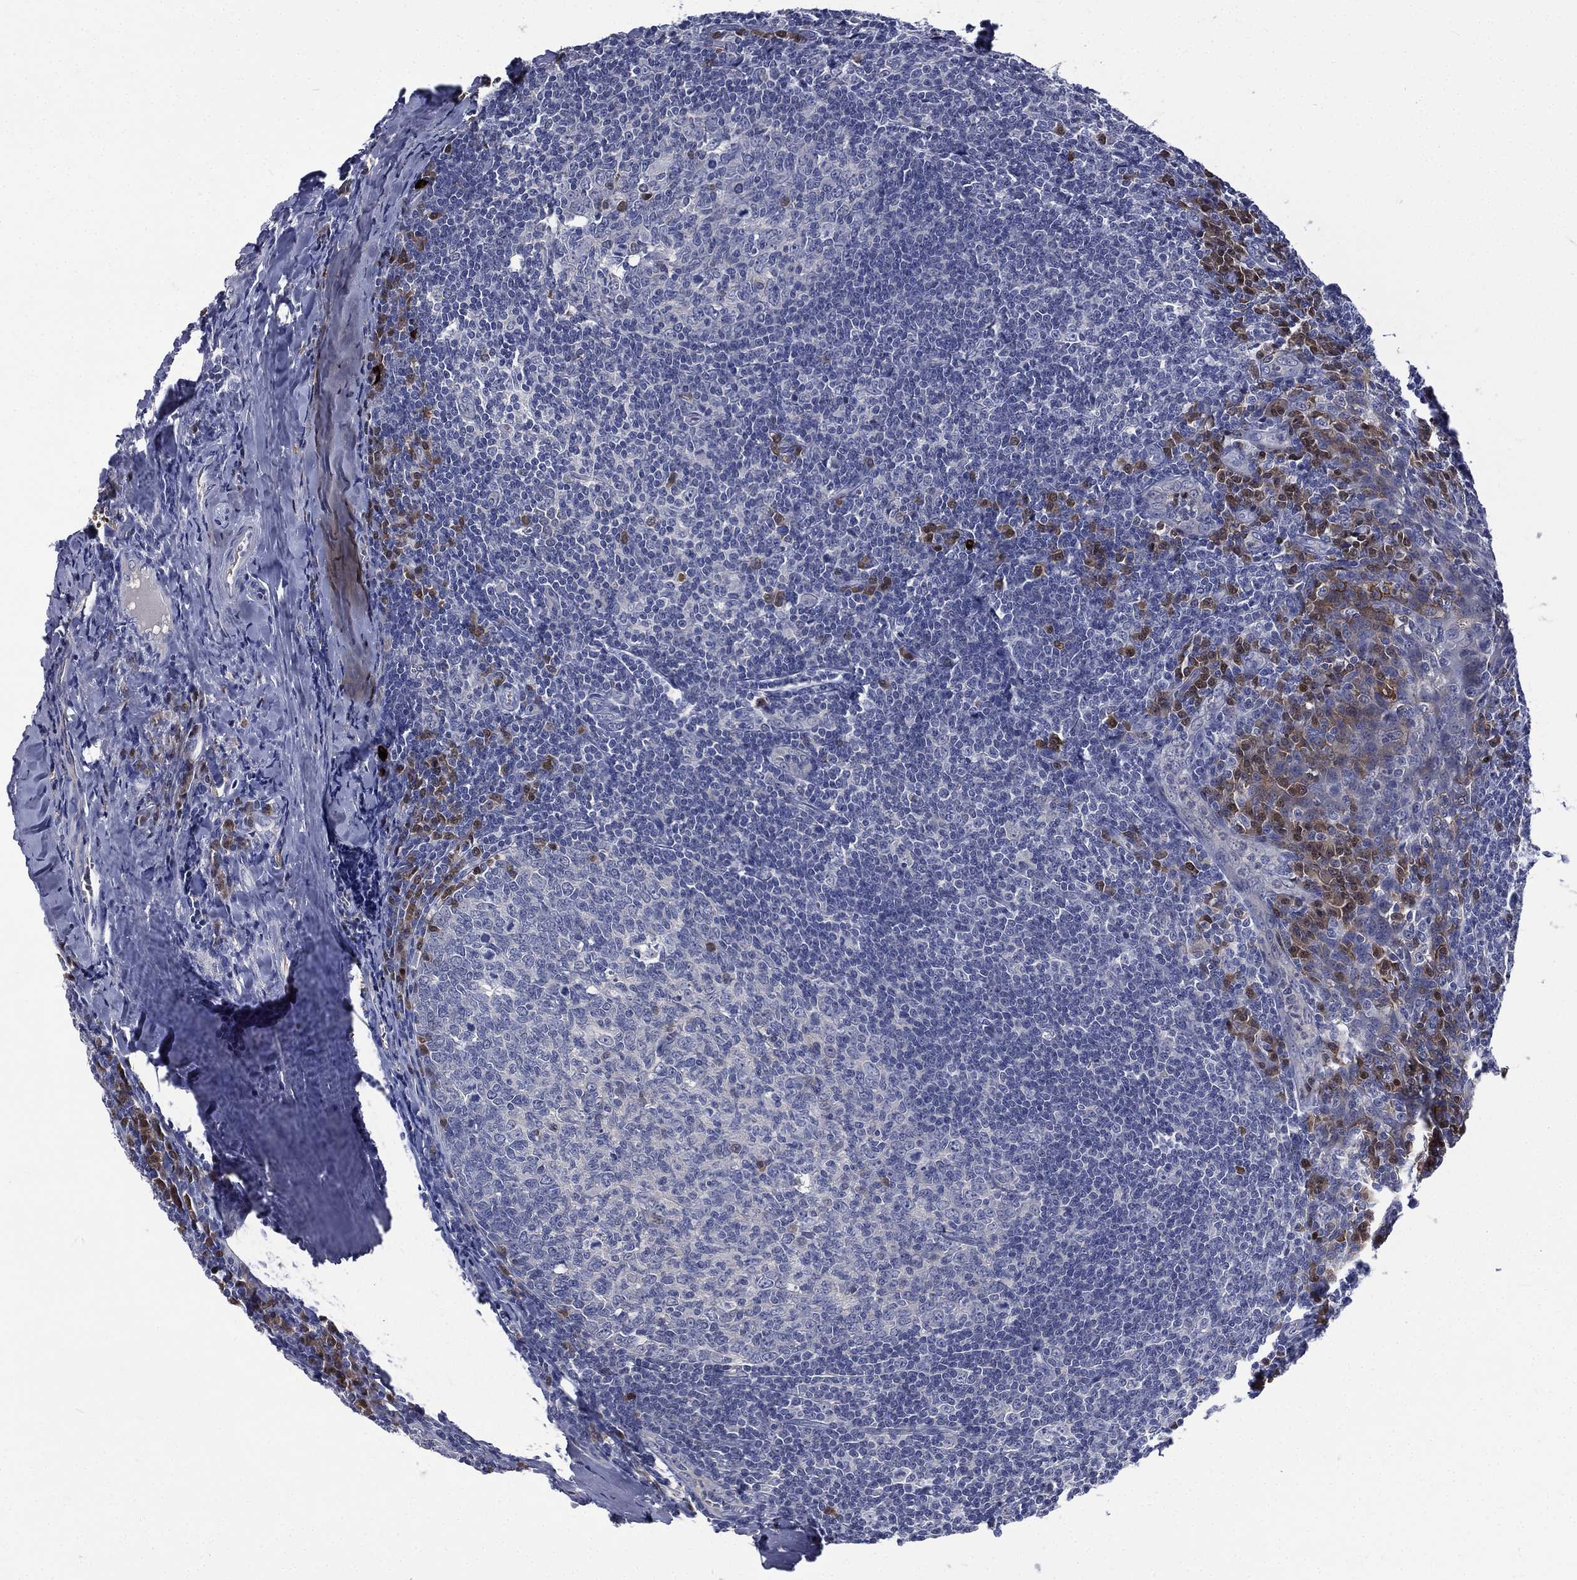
{"staining": {"intensity": "moderate", "quantity": "<25%", "location": "cytoplasmic/membranous,nuclear"}, "tissue": "tonsil", "cell_type": "Germinal center cells", "image_type": "normal", "snomed": [{"axis": "morphology", "description": "Normal tissue, NOS"}, {"axis": "topography", "description": "Tonsil"}], "caption": "IHC histopathology image of normal tonsil: human tonsil stained using immunohistochemistry demonstrates low levels of moderate protein expression localized specifically in the cytoplasmic/membranous,nuclear of germinal center cells, appearing as a cytoplasmic/membranous,nuclear brown color.", "gene": "CA12", "patient": {"sex": "male", "age": 20}}